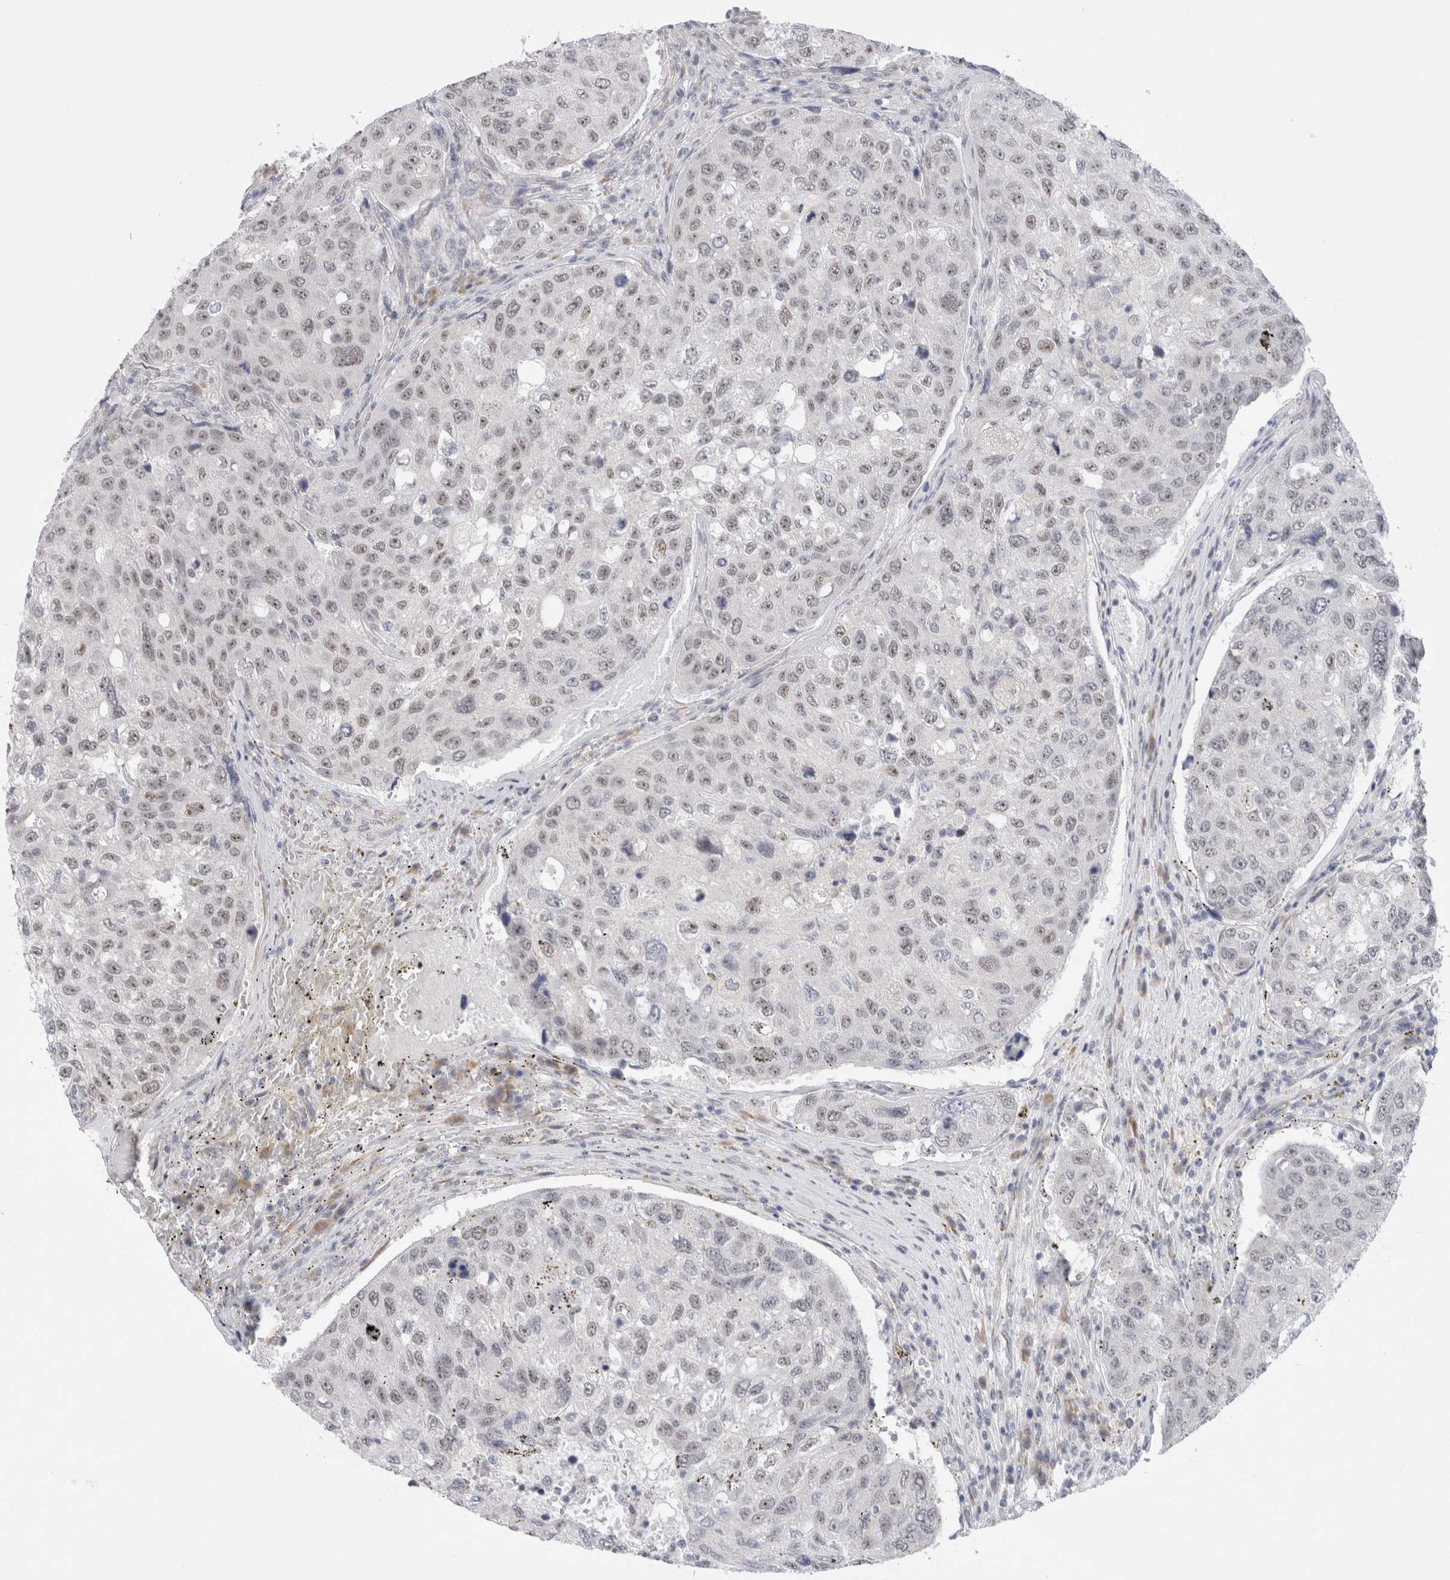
{"staining": {"intensity": "weak", "quantity": ">75%", "location": "nuclear"}, "tissue": "urothelial cancer", "cell_type": "Tumor cells", "image_type": "cancer", "snomed": [{"axis": "morphology", "description": "Urothelial carcinoma, High grade"}, {"axis": "topography", "description": "Lymph node"}, {"axis": "topography", "description": "Urinary bladder"}], "caption": "Immunohistochemistry (IHC) staining of urothelial carcinoma (high-grade), which shows low levels of weak nuclear staining in about >75% of tumor cells indicating weak nuclear protein positivity. The staining was performed using DAB (brown) for protein detection and nuclei were counterstained in hematoxylin (blue).", "gene": "TRMT1L", "patient": {"sex": "male", "age": 51}}